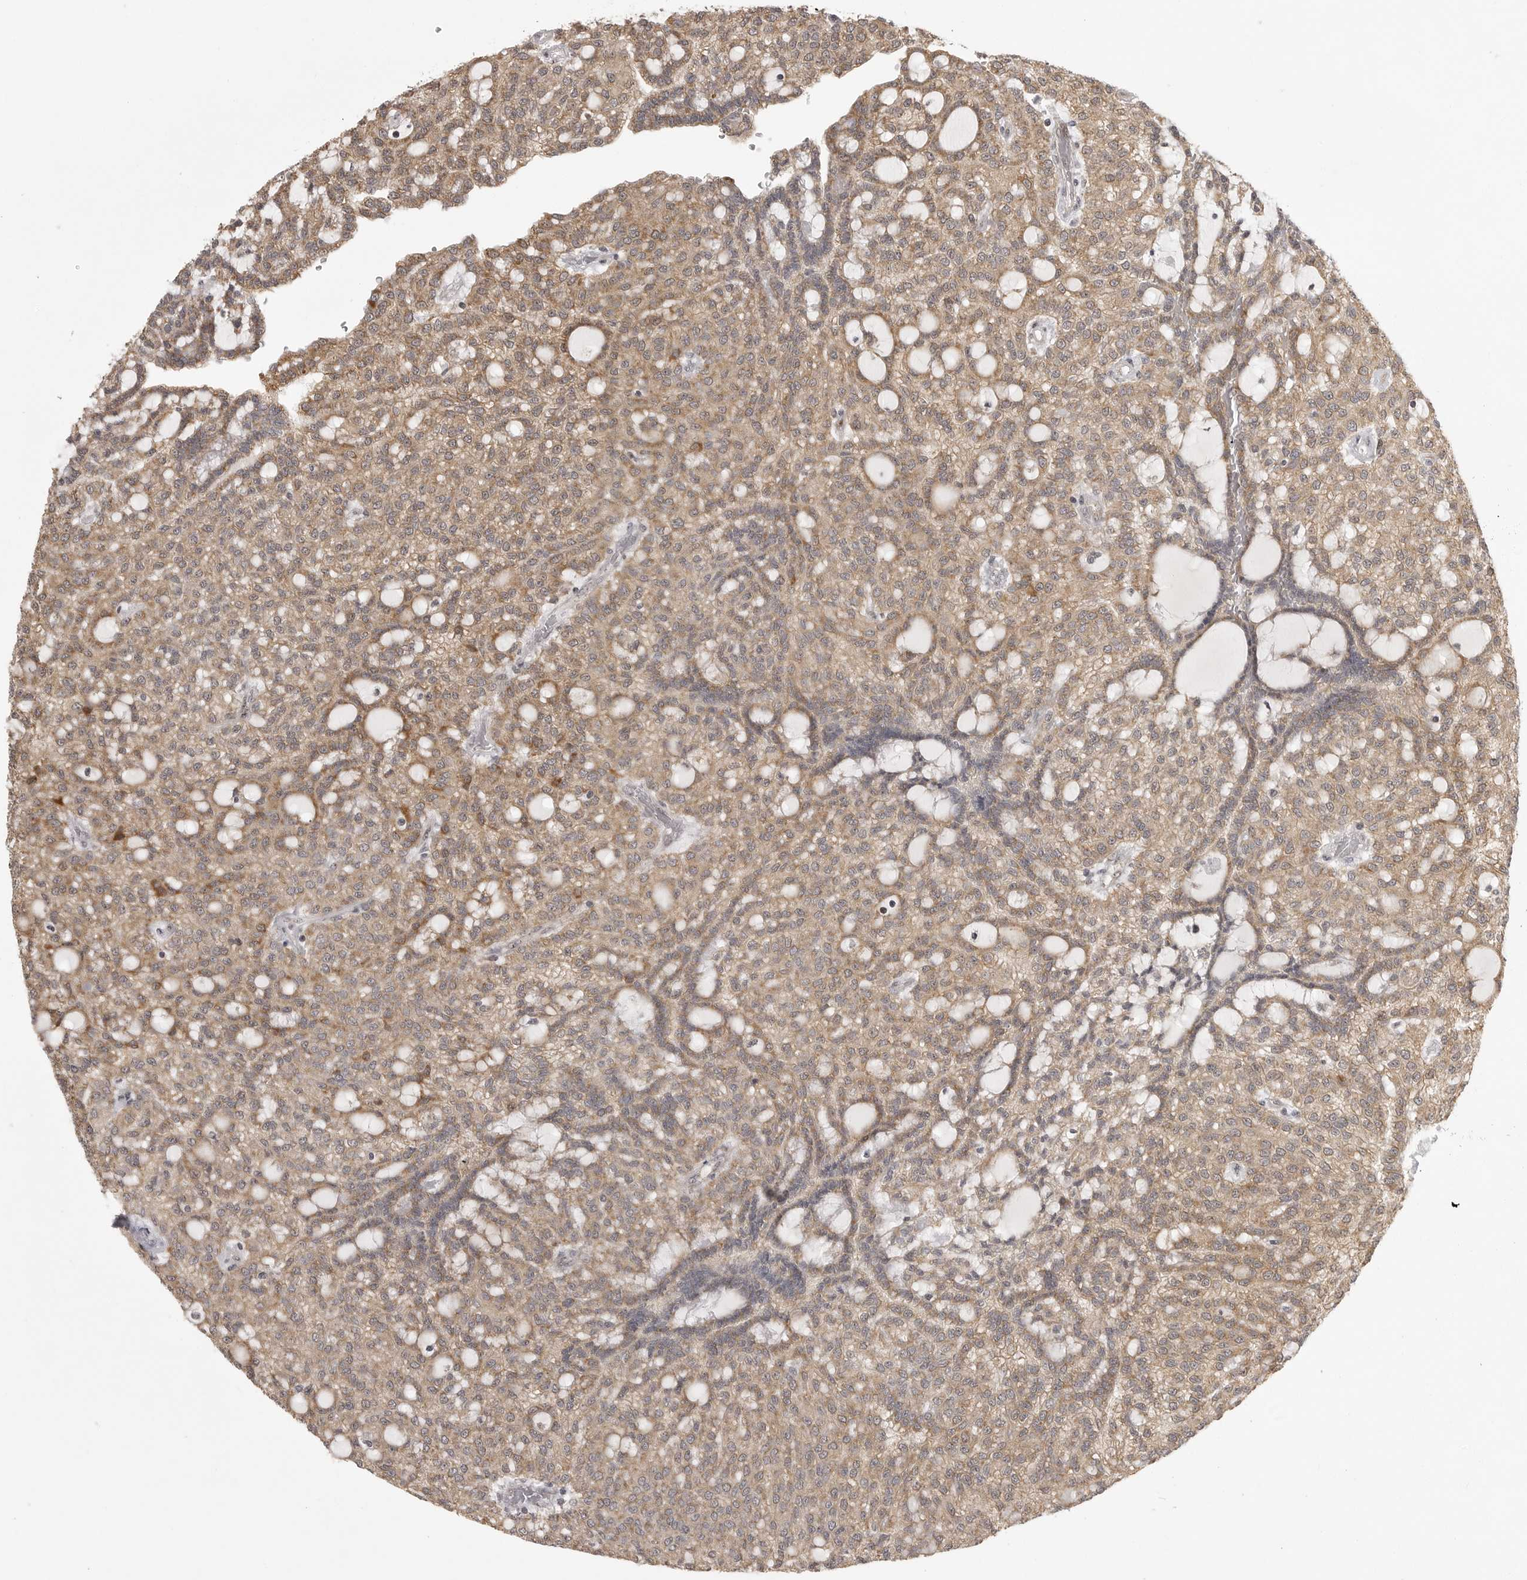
{"staining": {"intensity": "moderate", "quantity": ">75%", "location": "cytoplasmic/membranous"}, "tissue": "renal cancer", "cell_type": "Tumor cells", "image_type": "cancer", "snomed": [{"axis": "morphology", "description": "Adenocarcinoma, NOS"}, {"axis": "topography", "description": "Kidney"}], "caption": "Human renal cancer stained with a brown dye shows moderate cytoplasmic/membranous positive staining in about >75% of tumor cells.", "gene": "POLE2", "patient": {"sex": "male", "age": 63}}